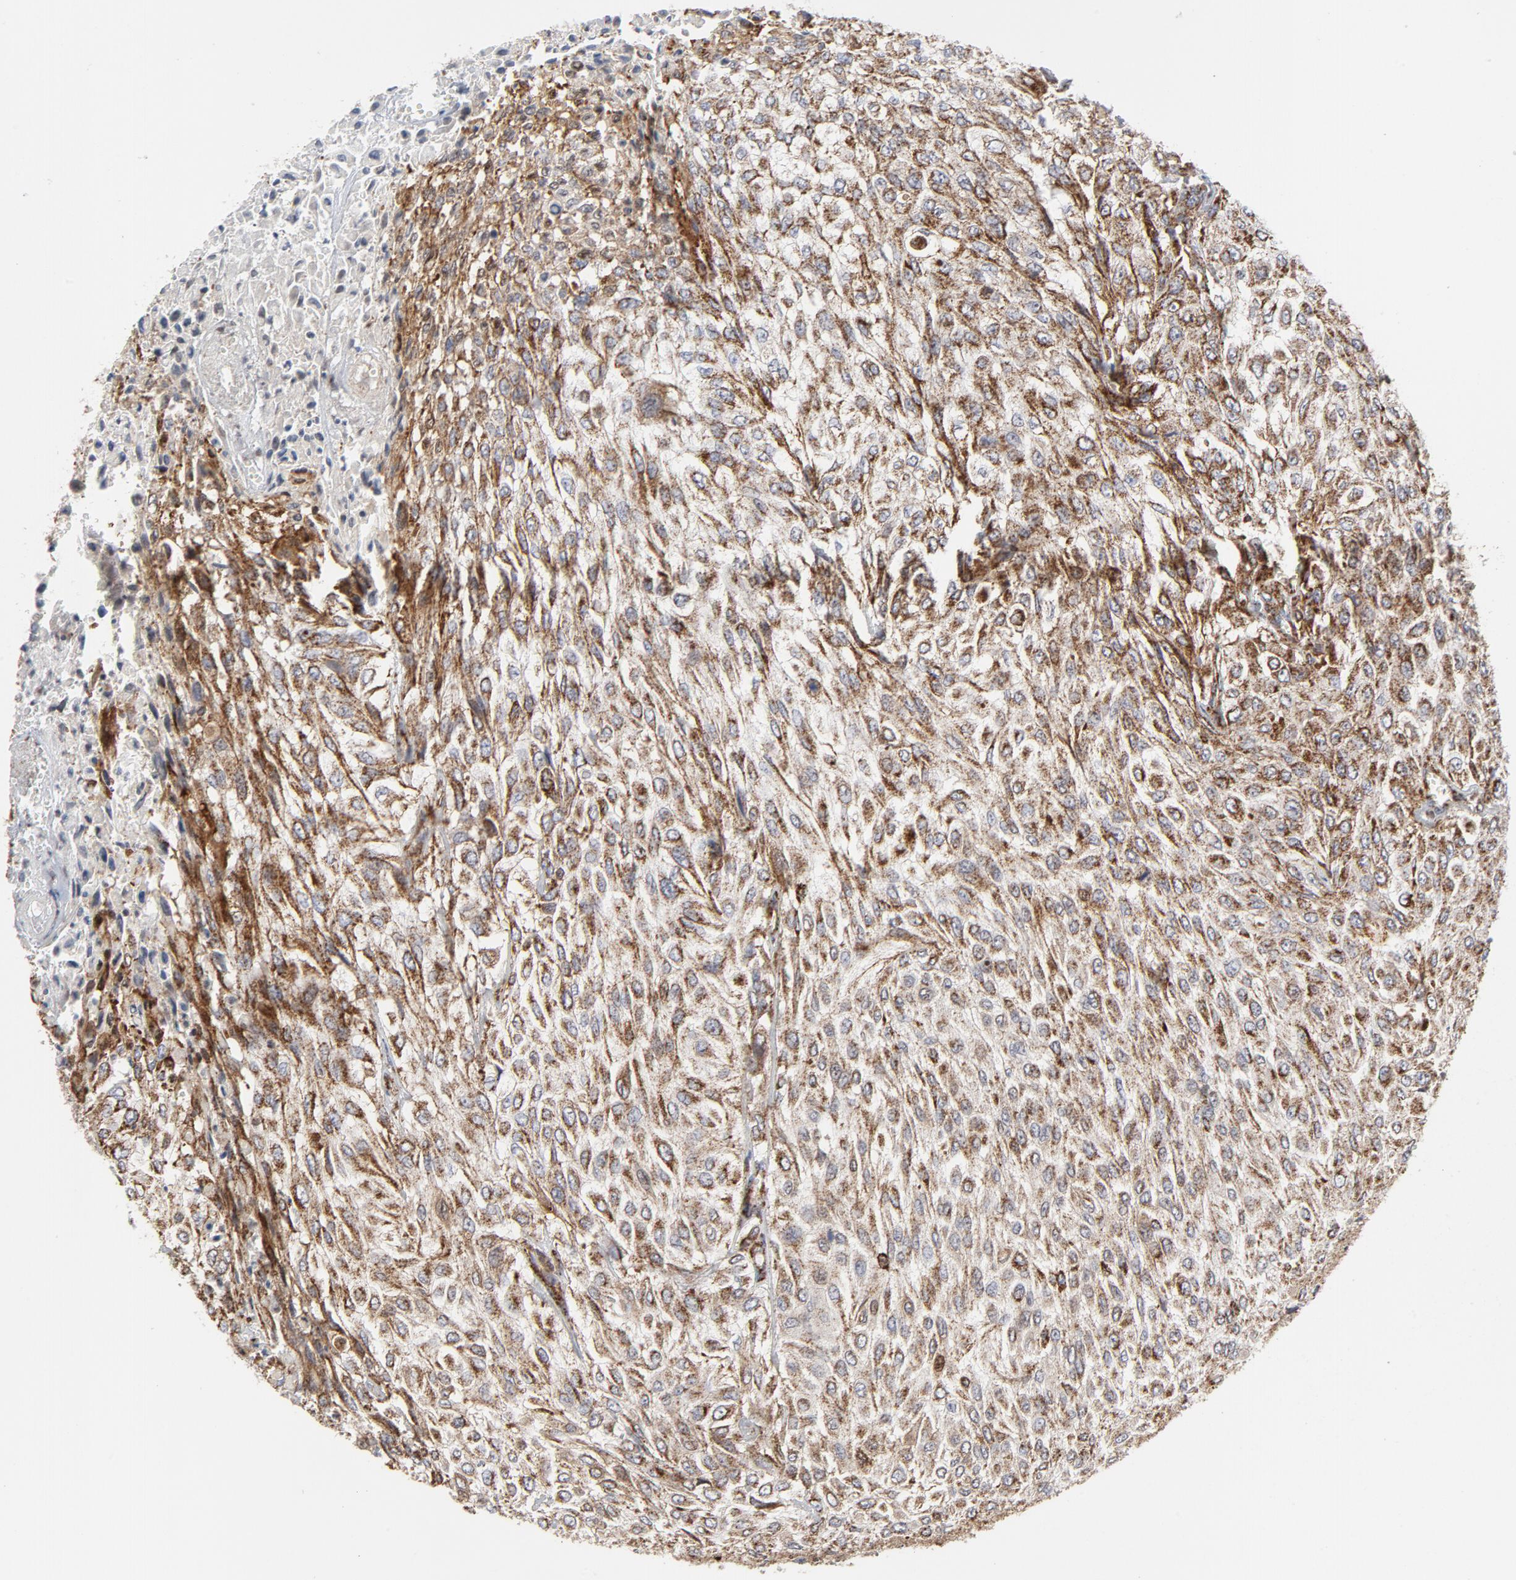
{"staining": {"intensity": "moderate", "quantity": ">75%", "location": "cytoplasmic/membranous"}, "tissue": "urothelial cancer", "cell_type": "Tumor cells", "image_type": "cancer", "snomed": [{"axis": "morphology", "description": "Urothelial carcinoma, High grade"}, {"axis": "topography", "description": "Urinary bladder"}], "caption": "The photomicrograph demonstrates staining of urothelial cancer, revealing moderate cytoplasmic/membranous protein positivity (brown color) within tumor cells.", "gene": "CYCS", "patient": {"sex": "male", "age": 57}}